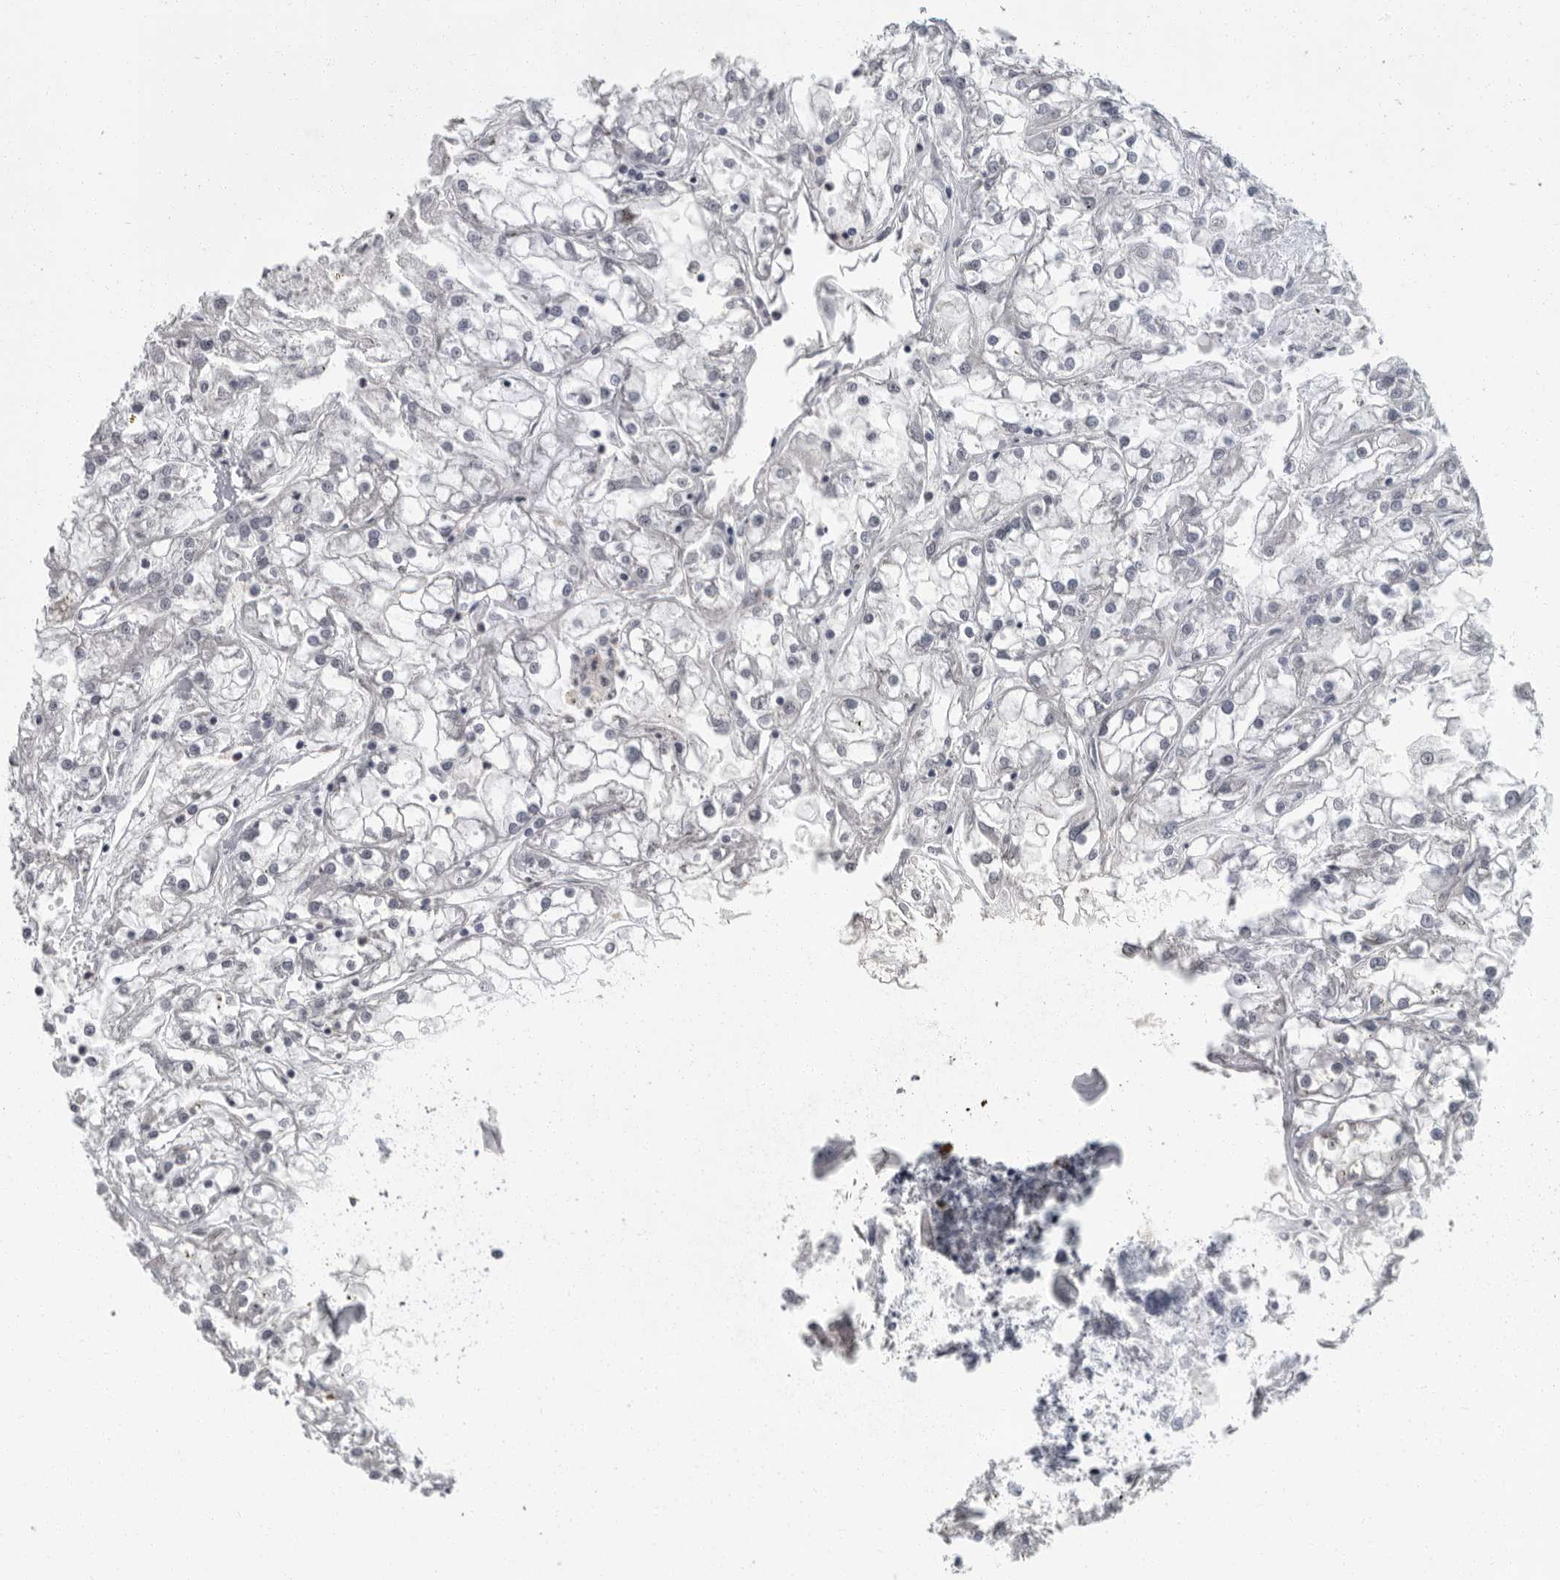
{"staining": {"intensity": "negative", "quantity": "none", "location": "none"}, "tissue": "renal cancer", "cell_type": "Tumor cells", "image_type": "cancer", "snomed": [{"axis": "morphology", "description": "Adenocarcinoma, NOS"}, {"axis": "topography", "description": "Kidney"}], "caption": "DAB (3,3'-diaminobenzidine) immunohistochemical staining of human renal cancer (adenocarcinoma) shows no significant positivity in tumor cells. (Immunohistochemistry, brightfield microscopy, high magnification).", "gene": "SLC25A39", "patient": {"sex": "female", "age": 52}}